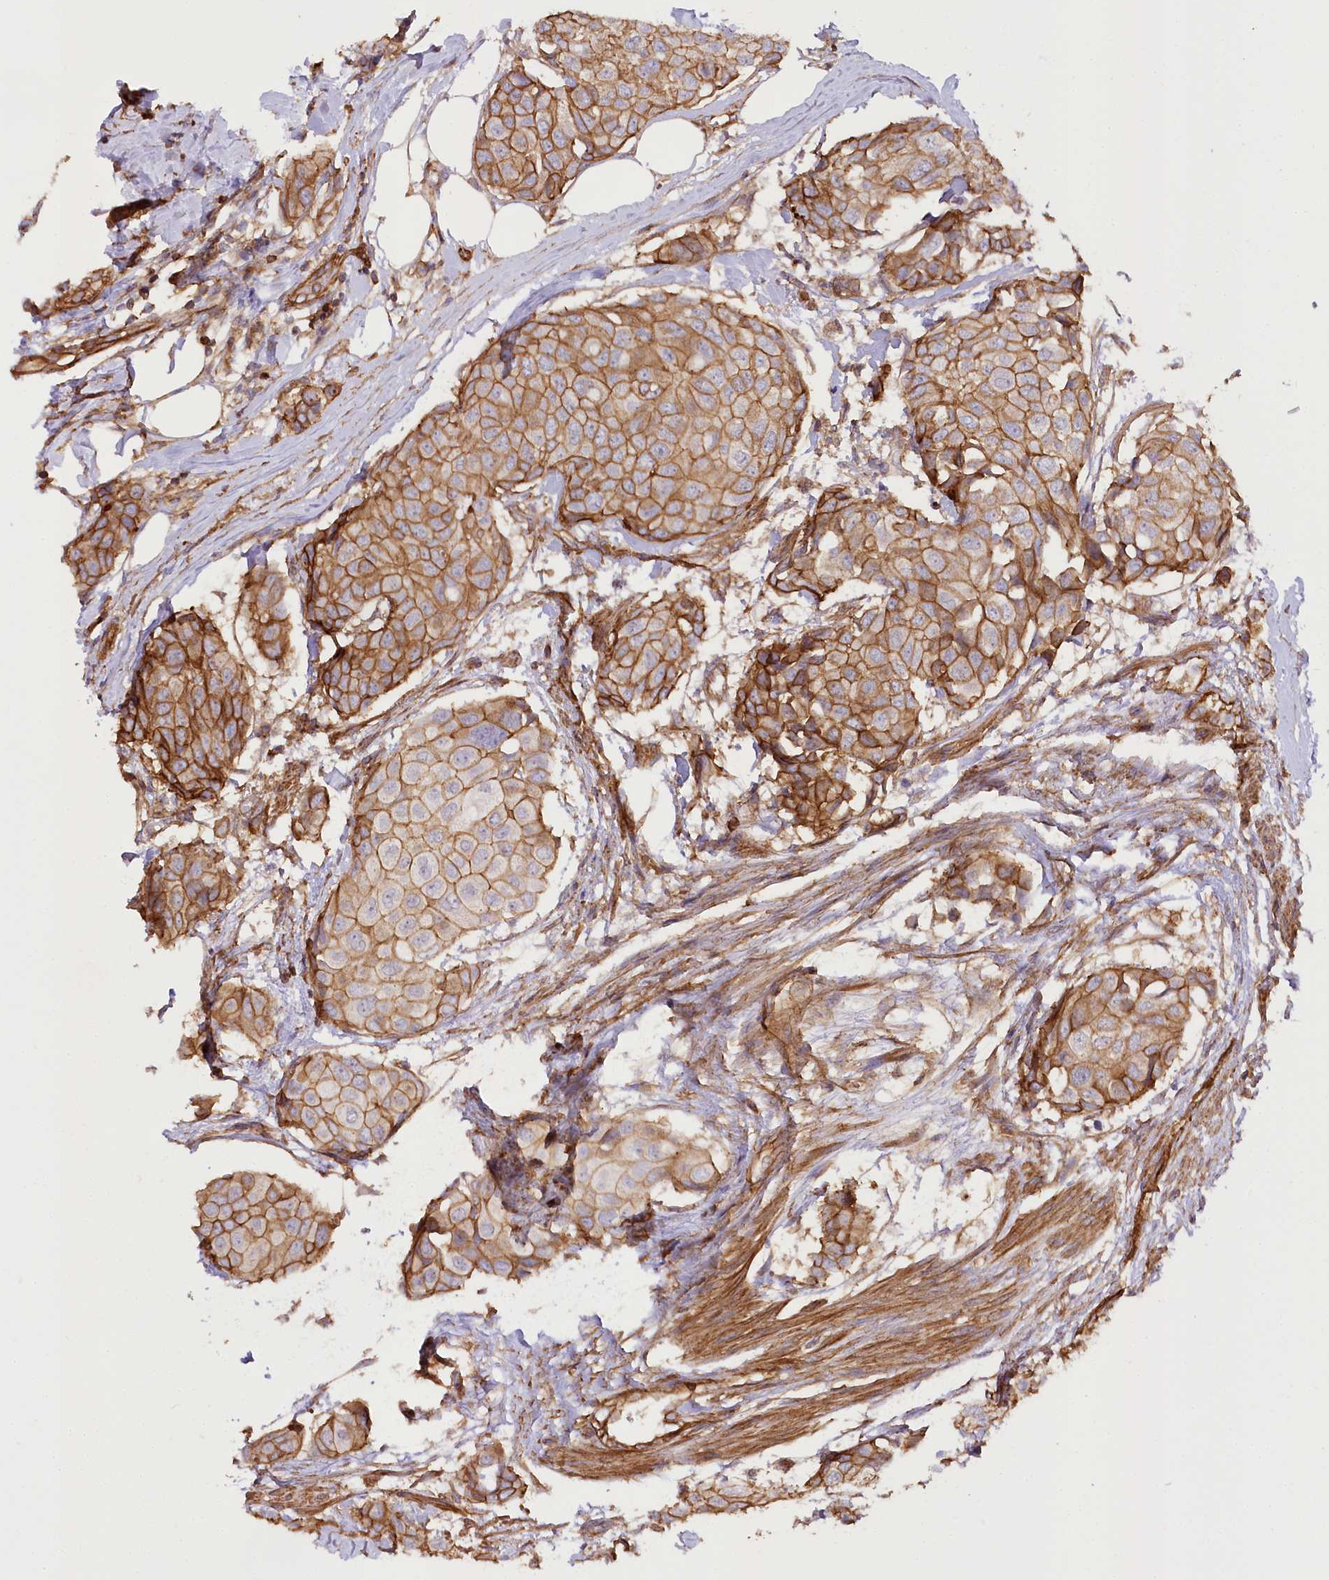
{"staining": {"intensity": "moderate", "quantity": ">75%", "location": "cytoplasmic/membranous"}, "tissue": "breast cancer", "cell_type": "Tumor cells", "image_type": "cancer", "snomed": [{"axis": "morphology", "description": "Duct carcinoma"}, {"axis": "topography", "description": "Breast"}], "caption": "There is medium levels of moderate cytoplasmic/membranous staining in tumor cells of breast cancer (invasive ductal carcinoma), as demonstrated by immunohistochemical staining (brown color).", "gene": "SYNPO2", "patient": {"sex": "female", "age": 80}}